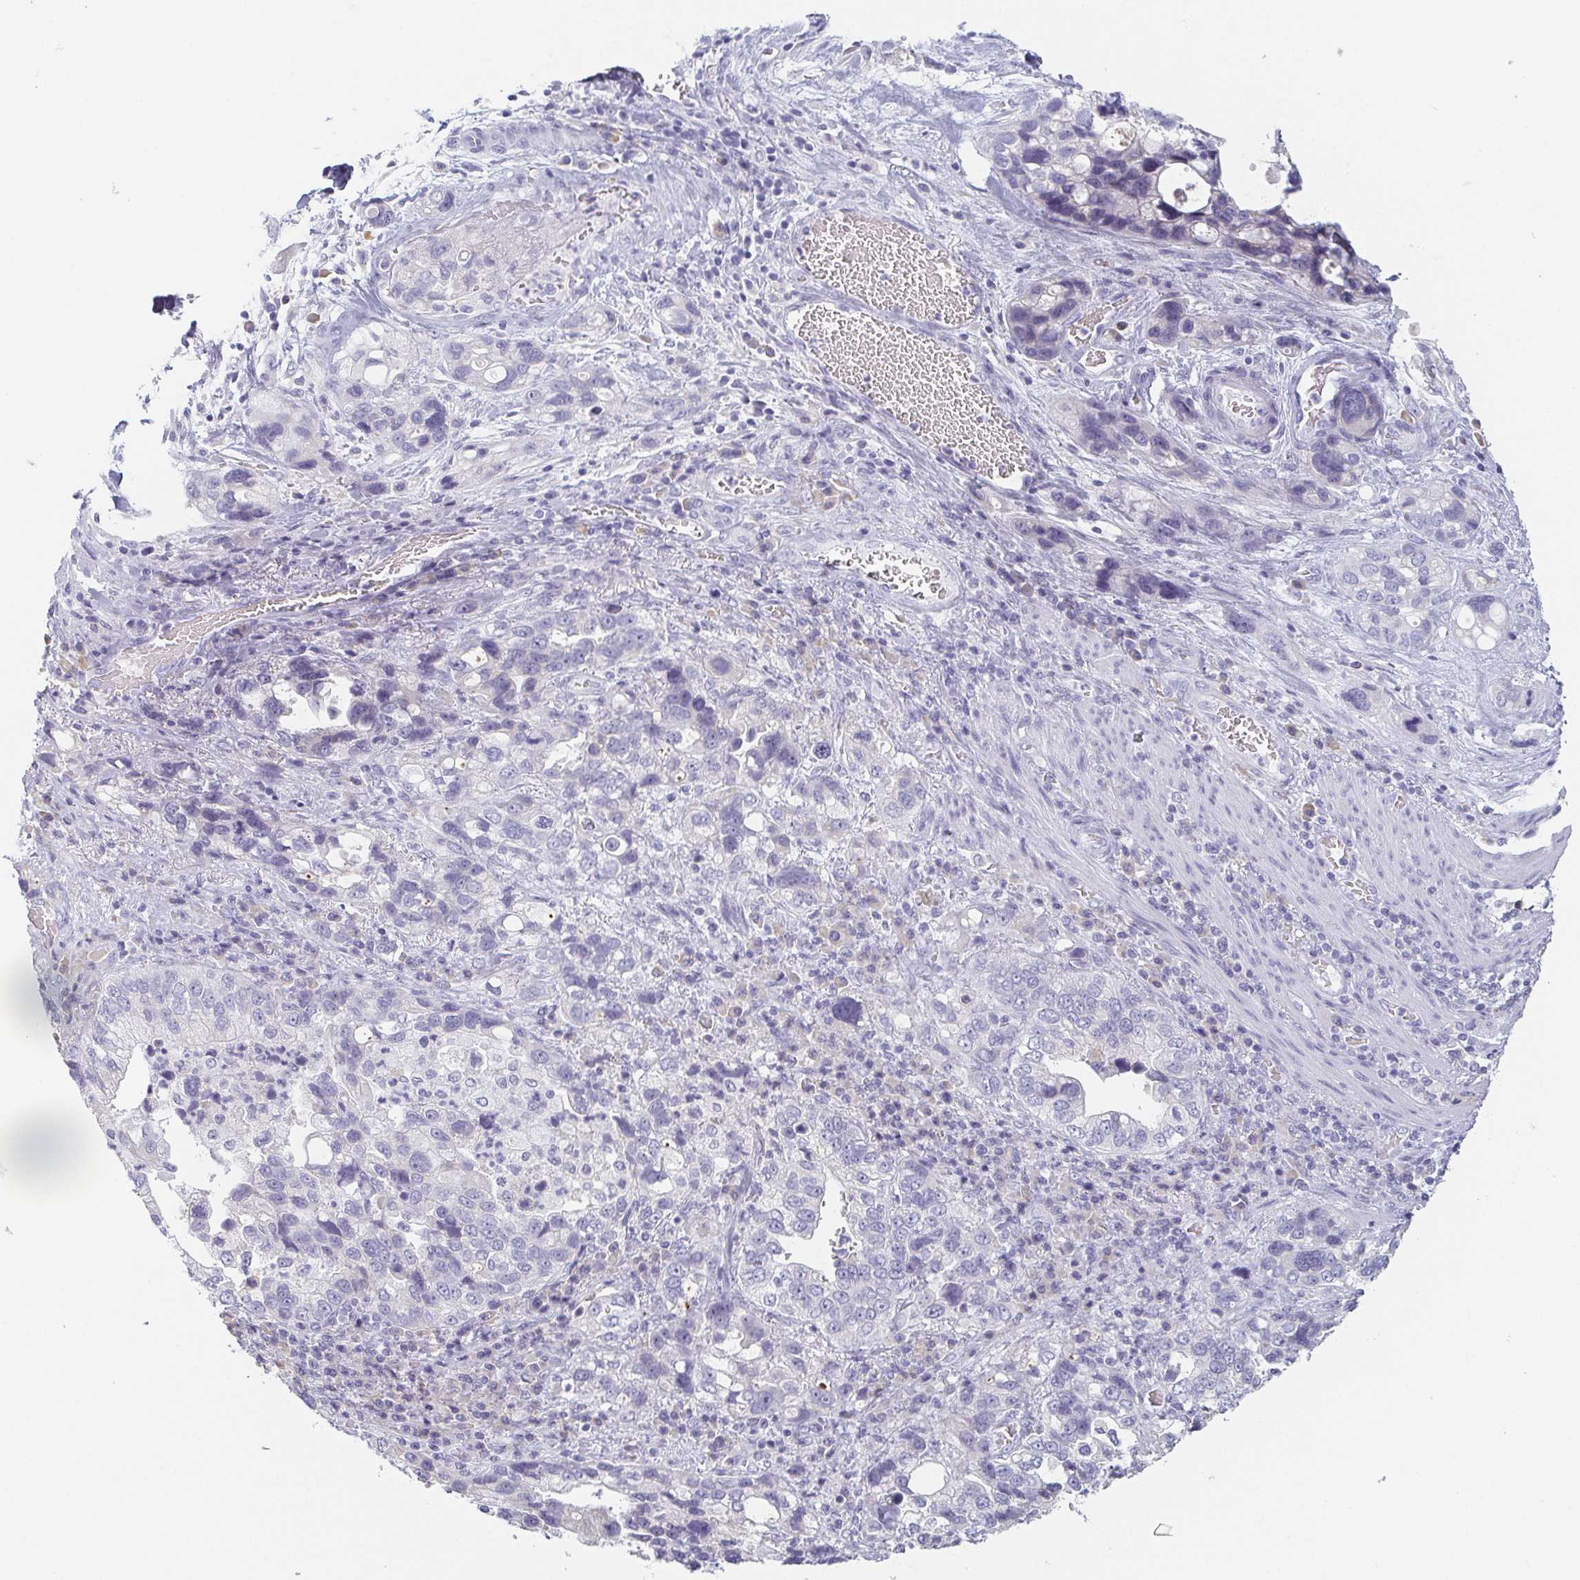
{"staining": {"intensity": "negative", "quantity": "none", "location": "none"}, "tissue": "stomach cancer", "cell_type": "Tumor cells", "image_type": "cancer", "snomed": [{"axis": "morphology", "description": "Adenocarcinoma, NOS"}, {"axis": "topography", "description": "Stomach, upper"}], "caption": "Immunohistochemistry (IHC) of stomach cancer shows no staining in tumor cells.", "gene": "PRR27", "patient": {"sex": "female", "age": 81}}